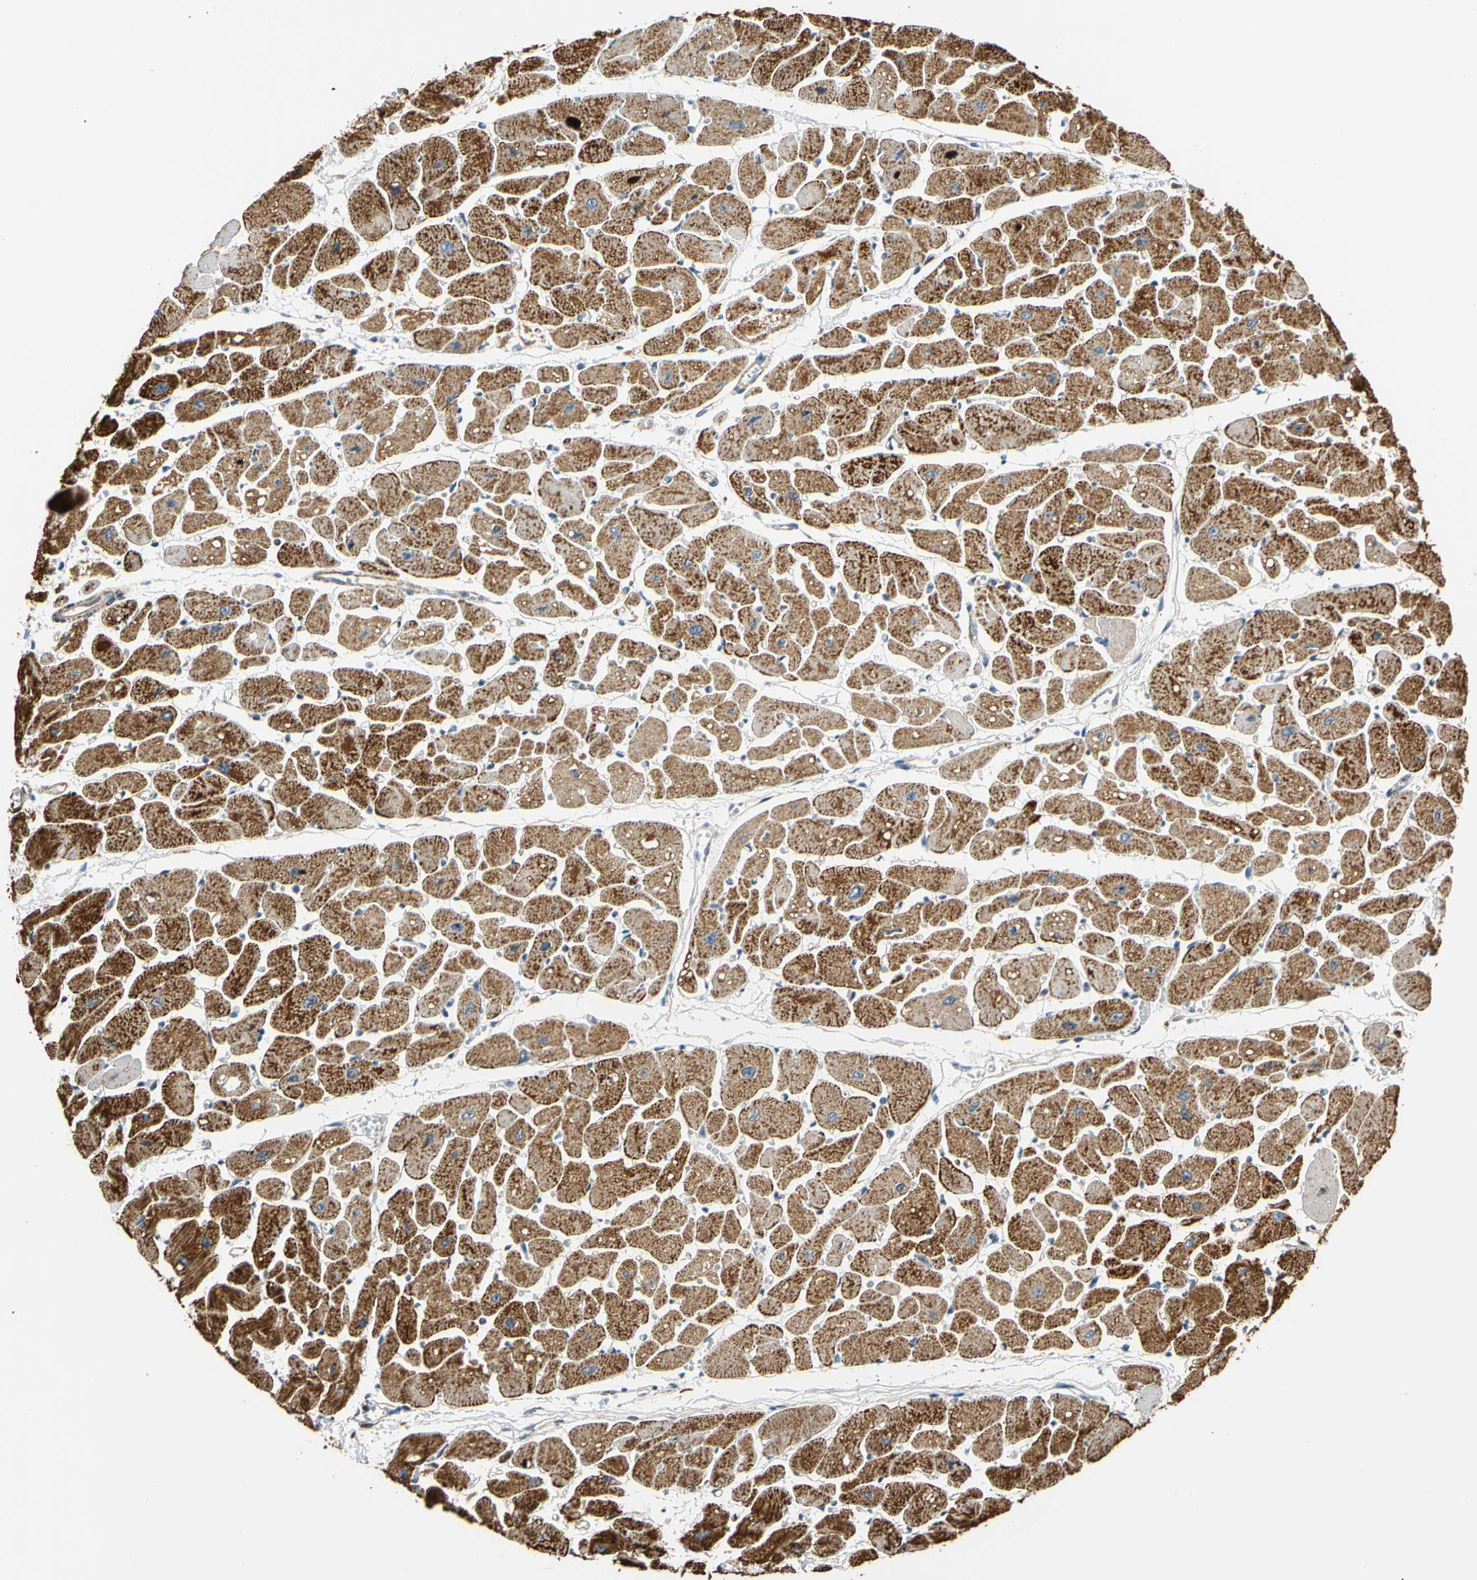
{"staining": {"intensity": "strong", "quantity": ">75%", "location": "cytoplasmic/membranous"}, "tissue": "heart muscle", "cell_type": "Cardiomyocytes", "image_type": "normal", "snomed": [{"axis": "morphology", "description": "Normal tissue, NOS"}, {"axis": "topography", "description": "Heart"}], "caption": "Protein staining of normal heart muscle shows strong cytoplasmic/membranous positivity in about >75% of cardiomyocytes.", "gene": "ACAT1", "patient": {"sex": "female", "age": 54}}